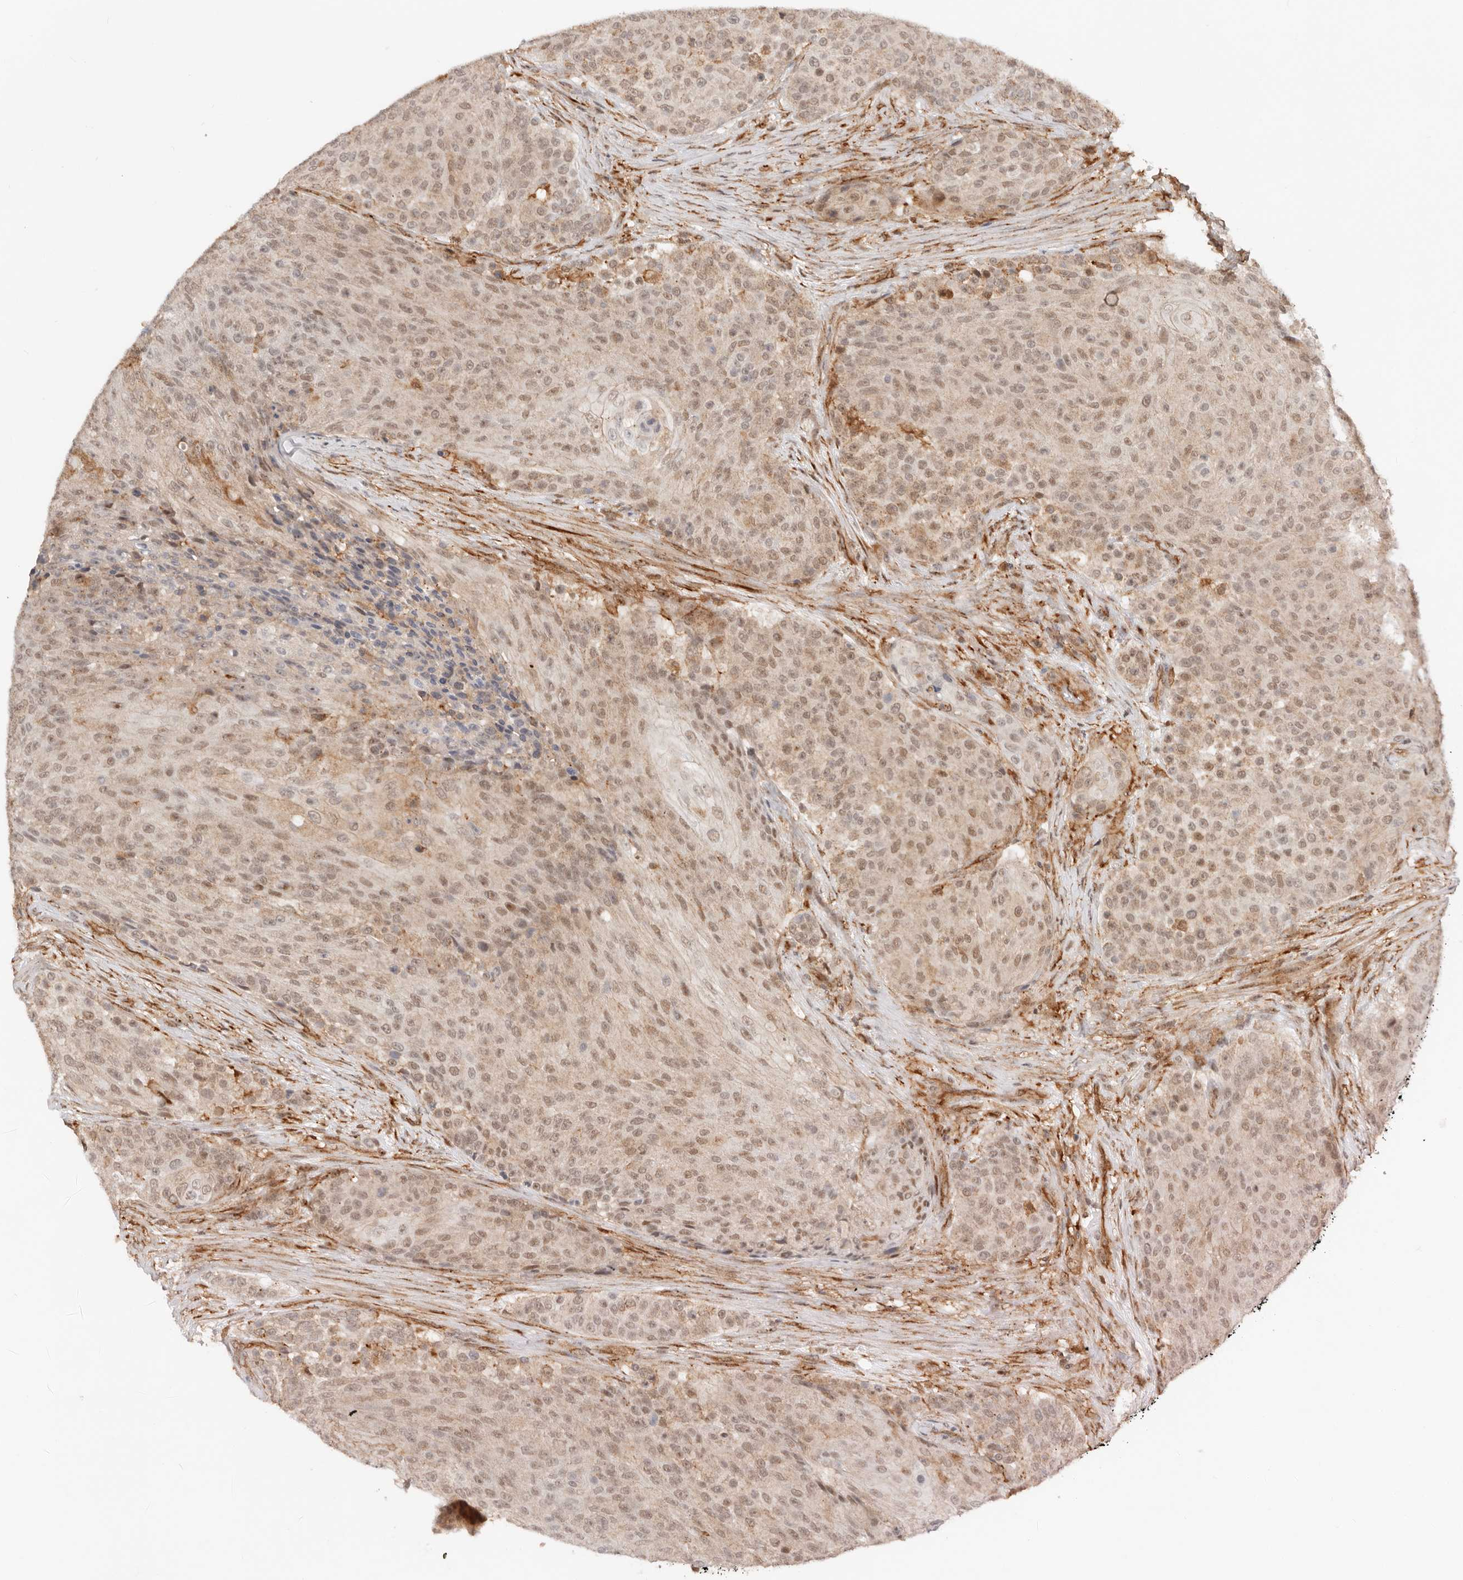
{"staining": {"intensity": "moderate", "quantity": "25%-75%", "location": "nuclear"}, "tissue": "urothelial cancer", "cell_type": "Tumor cells", "image_type": "cancer", "snomed": [{"axis": "morphology", "description": "Urothelial carcinoma, High grade"}, {"axis": "topography", "description": "Urinary bladder"}], "caption": "Immunohistochemical staining of urothelial cancer displays medium levels of moderate nuclear protein positivity in approximately 25%-75% of tumor cells.", "gene": "HEXD", "patient": {"sex": "female", "age": 63}}